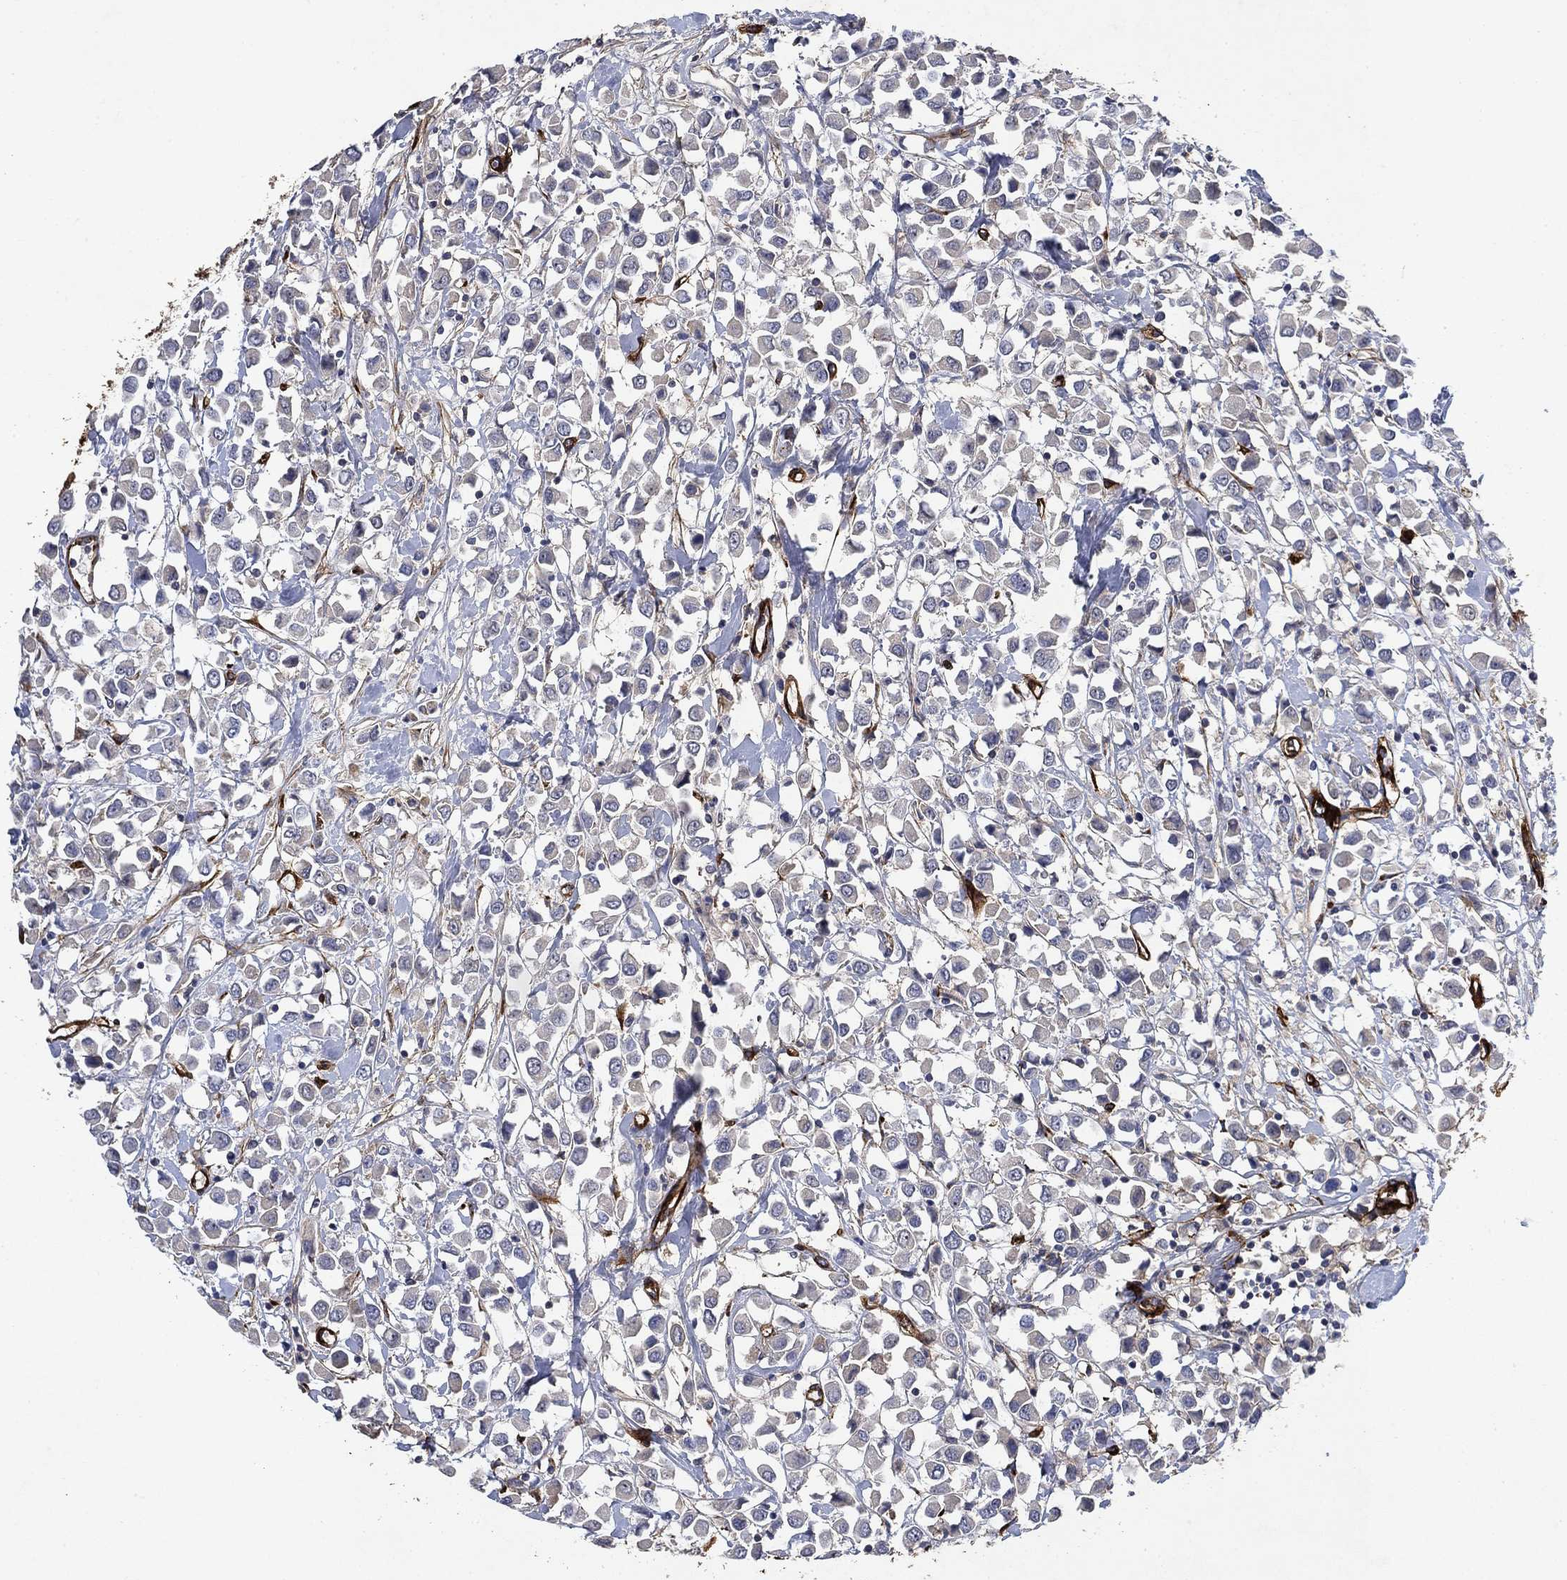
{"staining": {"intensity": "negative", "quantity": "none", "location": "none"}, "tissue": "breast cancer", "cell_type": "Tumor cells", "image_type": "cancer", "snomed": [{"axis": "morphology", "description": "Duct carcinoma"}, {"axis": "topography", "description": "Breast"}], "caption": "Protein analysis of intraductal carcinoma (breast) exhibits no significant positivity in tumor cells.", "gene": "COL4A2", "patient": {"sex": "female", "age": 61}}